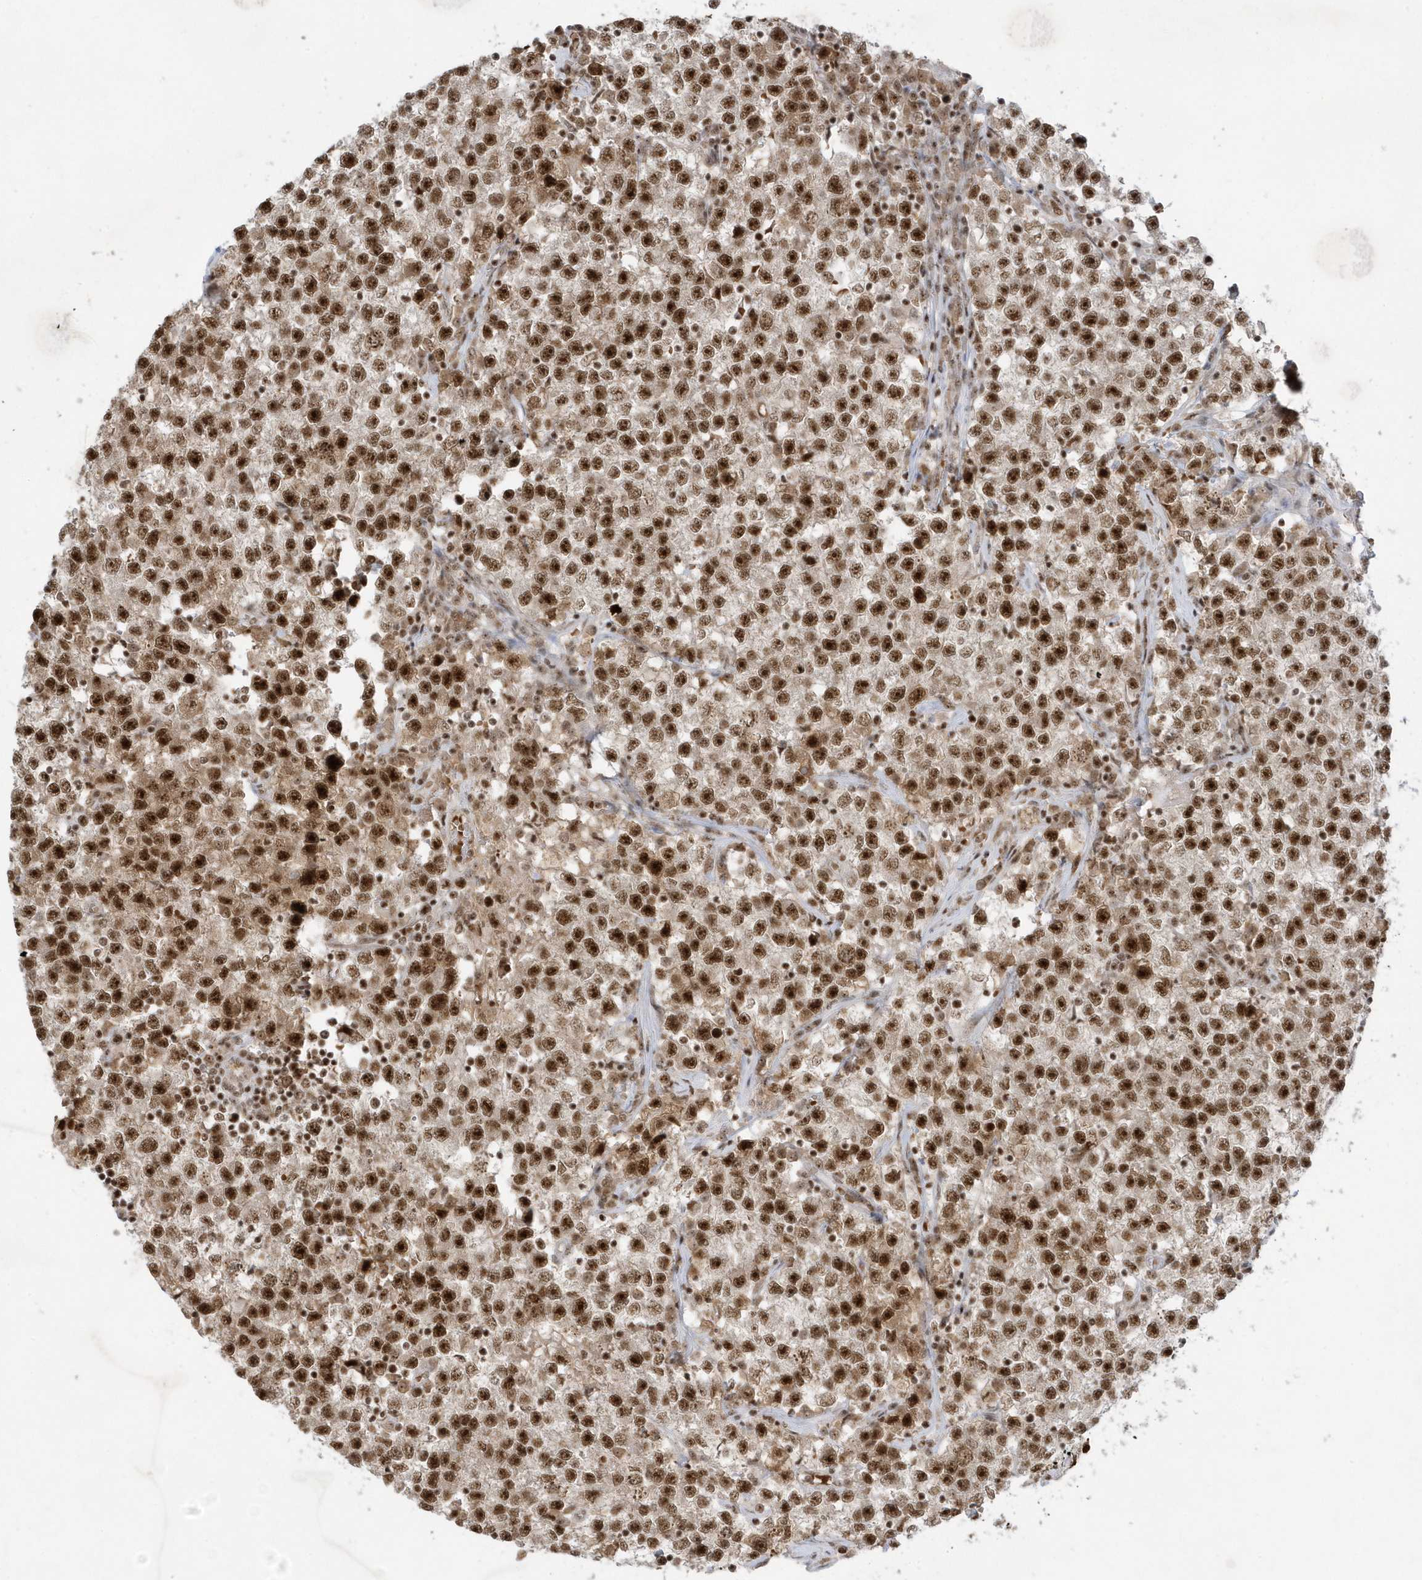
{"staining": {"intensity": "strong", "quantity": ">75%", "location": "nuclear"}, "tissue": "testis cancer", "cell_type": "Tumor cells", "image_type": "cancer", "snomed": [{"axis": "morphology", "description": "Seminoma, NOS"}, {"axis": "topography", "description": "Testis"}], "caption": "Approximately >75% of tumor cells in human testis cancer display strong nuclear protein staining as visualized by brown immunohistochemical staining.", "gene": "PPIL2", "patient": {"sex": "male", "age": 22}}